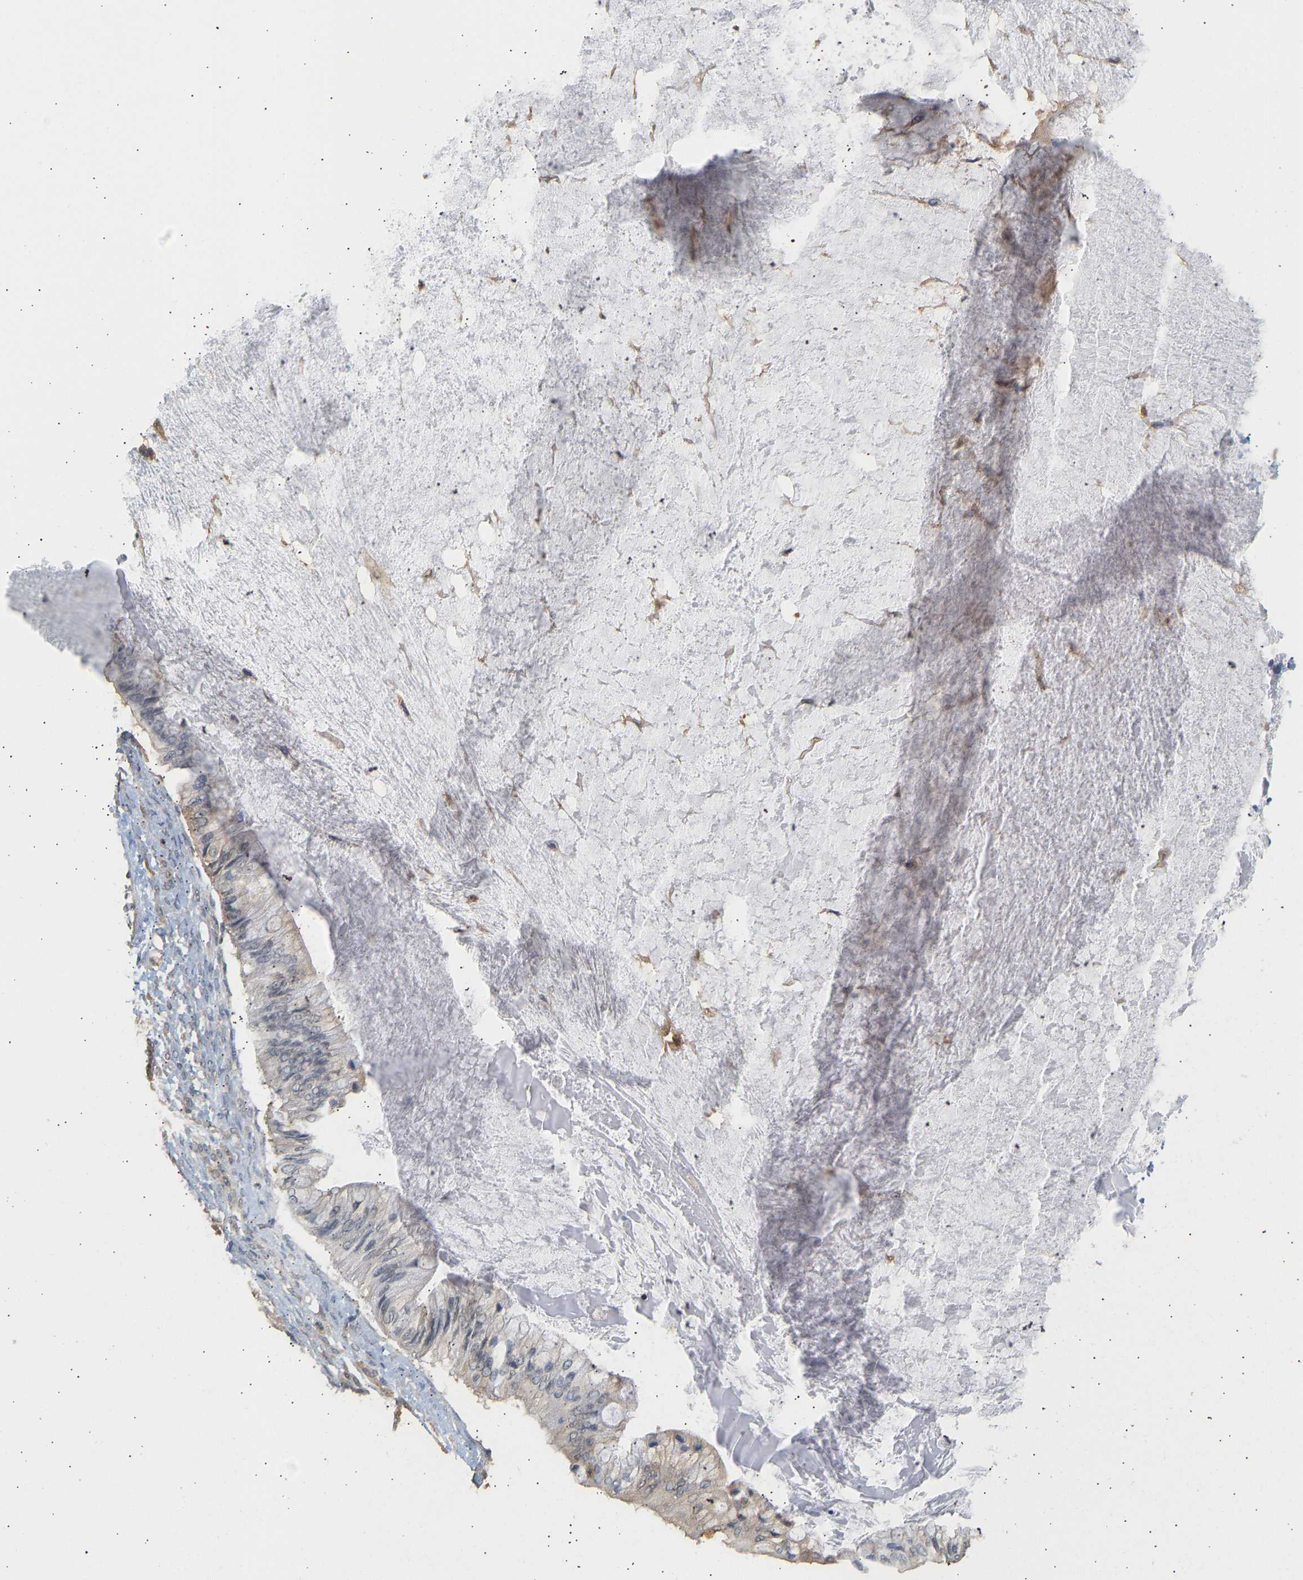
{"staining": {"intensity": "weak", "quantity": "<25%", "location": "cytoplasmic/membranous"}, "tissue": "ovarian cancer", "cell_type": "Tumor cells", "image_type": "cancer", "snomed": [{"axis": "morphology", "description": "Cystadenocarcinoma, mucinous, NOS"}, {"axis": "topography", "description": "Ovary"}], "caption": "A histopathology image of ovarian mucinous cystadenocarcinoma stained for a protein reveals no brown staining in tumor cells.", "gene": "ENO1", "patient": {"sex": "female", "age": 57}}